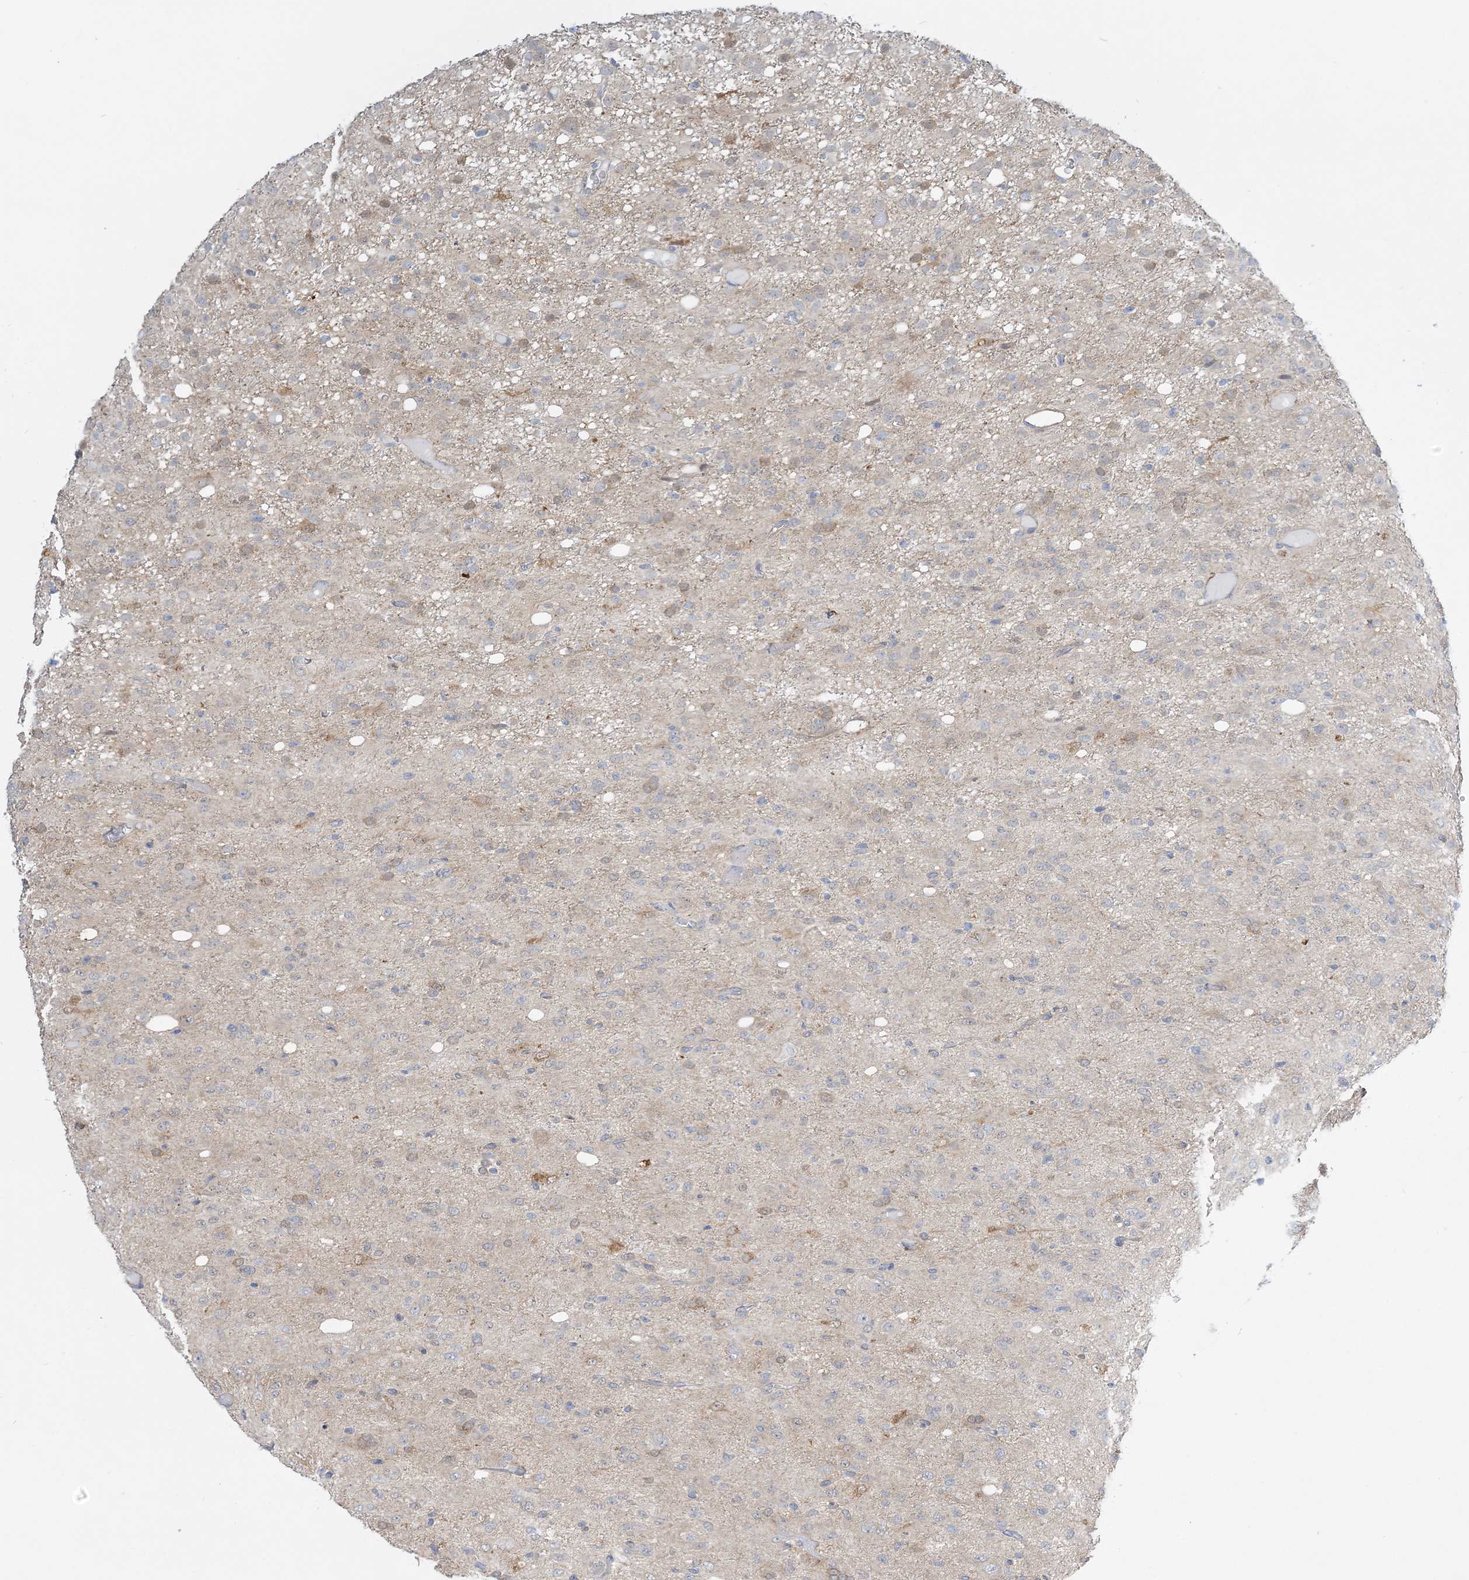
{"staining": {"intensity": "negative", "quantity": "none", "location": "none"}, "tissue": "glioma", "cell_type": "Tumor cells", "image_type": "cancer", "snomed": [{"axis": "morphology", "description": "Glioma, malignant, High grade"}, {"axis": "topography", "description": "Brain"}], "caption": "Immunohistochemical staining of human glioma displays no significant expression in tumor cells.", "gene": "INPP1", "patient": {"sex": "female", "age": 59}}